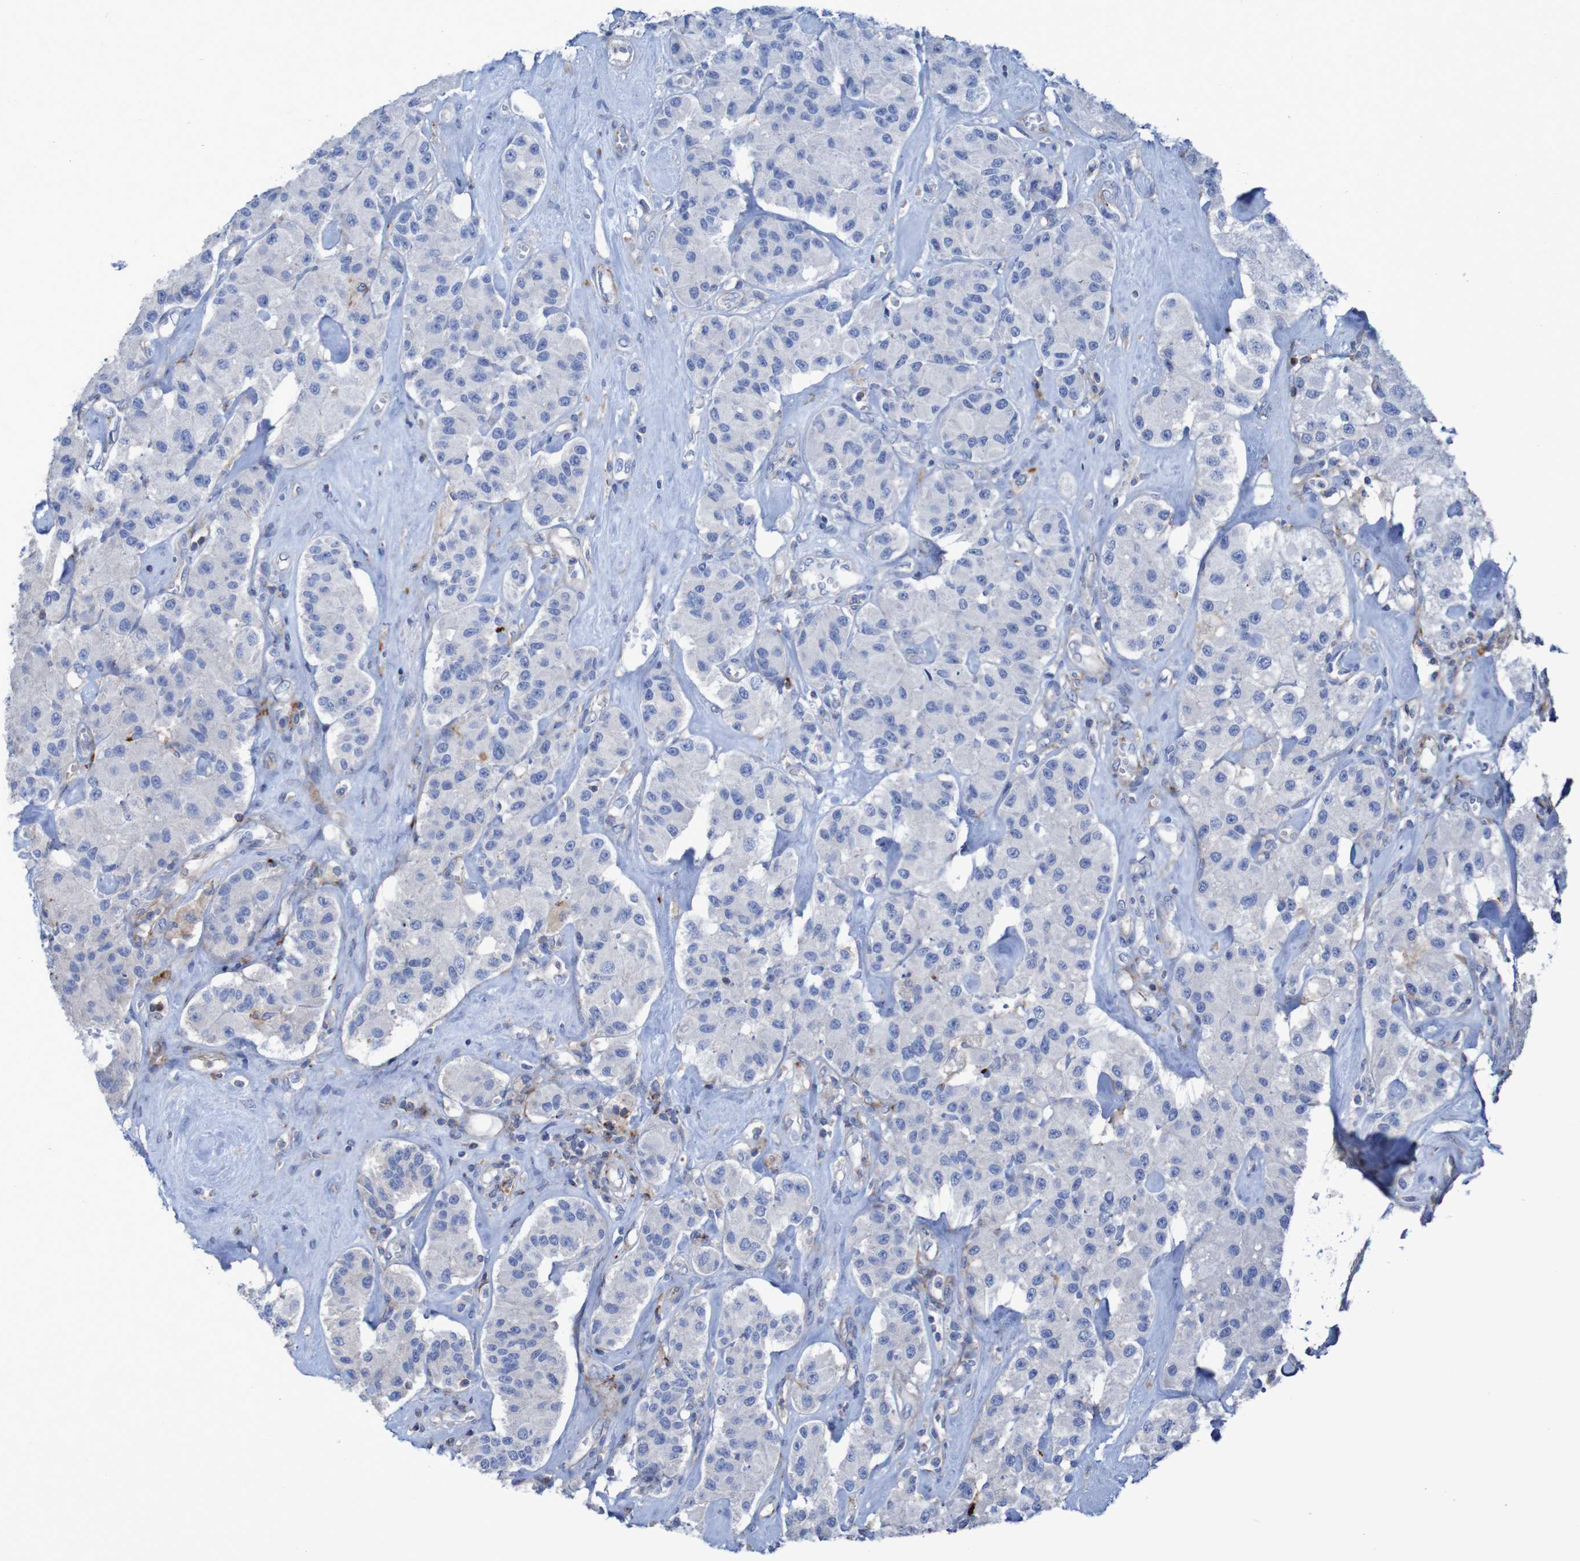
{"staining": {"intensity": "negative", "quantity": "none", "location": "none"}, "tissue": "carcinoid", "cell_type": "Tumor cells", "image_type": "cancer", "snomed": [{"axis": "morphology", "description": "Carcinoid, malignant, NOS"}, {"axis": "topography", "description": "Pancreas"}], "caption": "This histopathology image is of malignant carcinoid stained with immunohistochemistry (IHC) to label a protein in brown with the nuclei are counter-stained blue. There is no positivity in tumor cells. The staining is performed using DAB (3,3'-diaminobenzidine) brown chromogen with nuclei counter-stained in using hematoxylin.", "gene": "RNF182", "patient": {"sex": "male", "age": 41}}